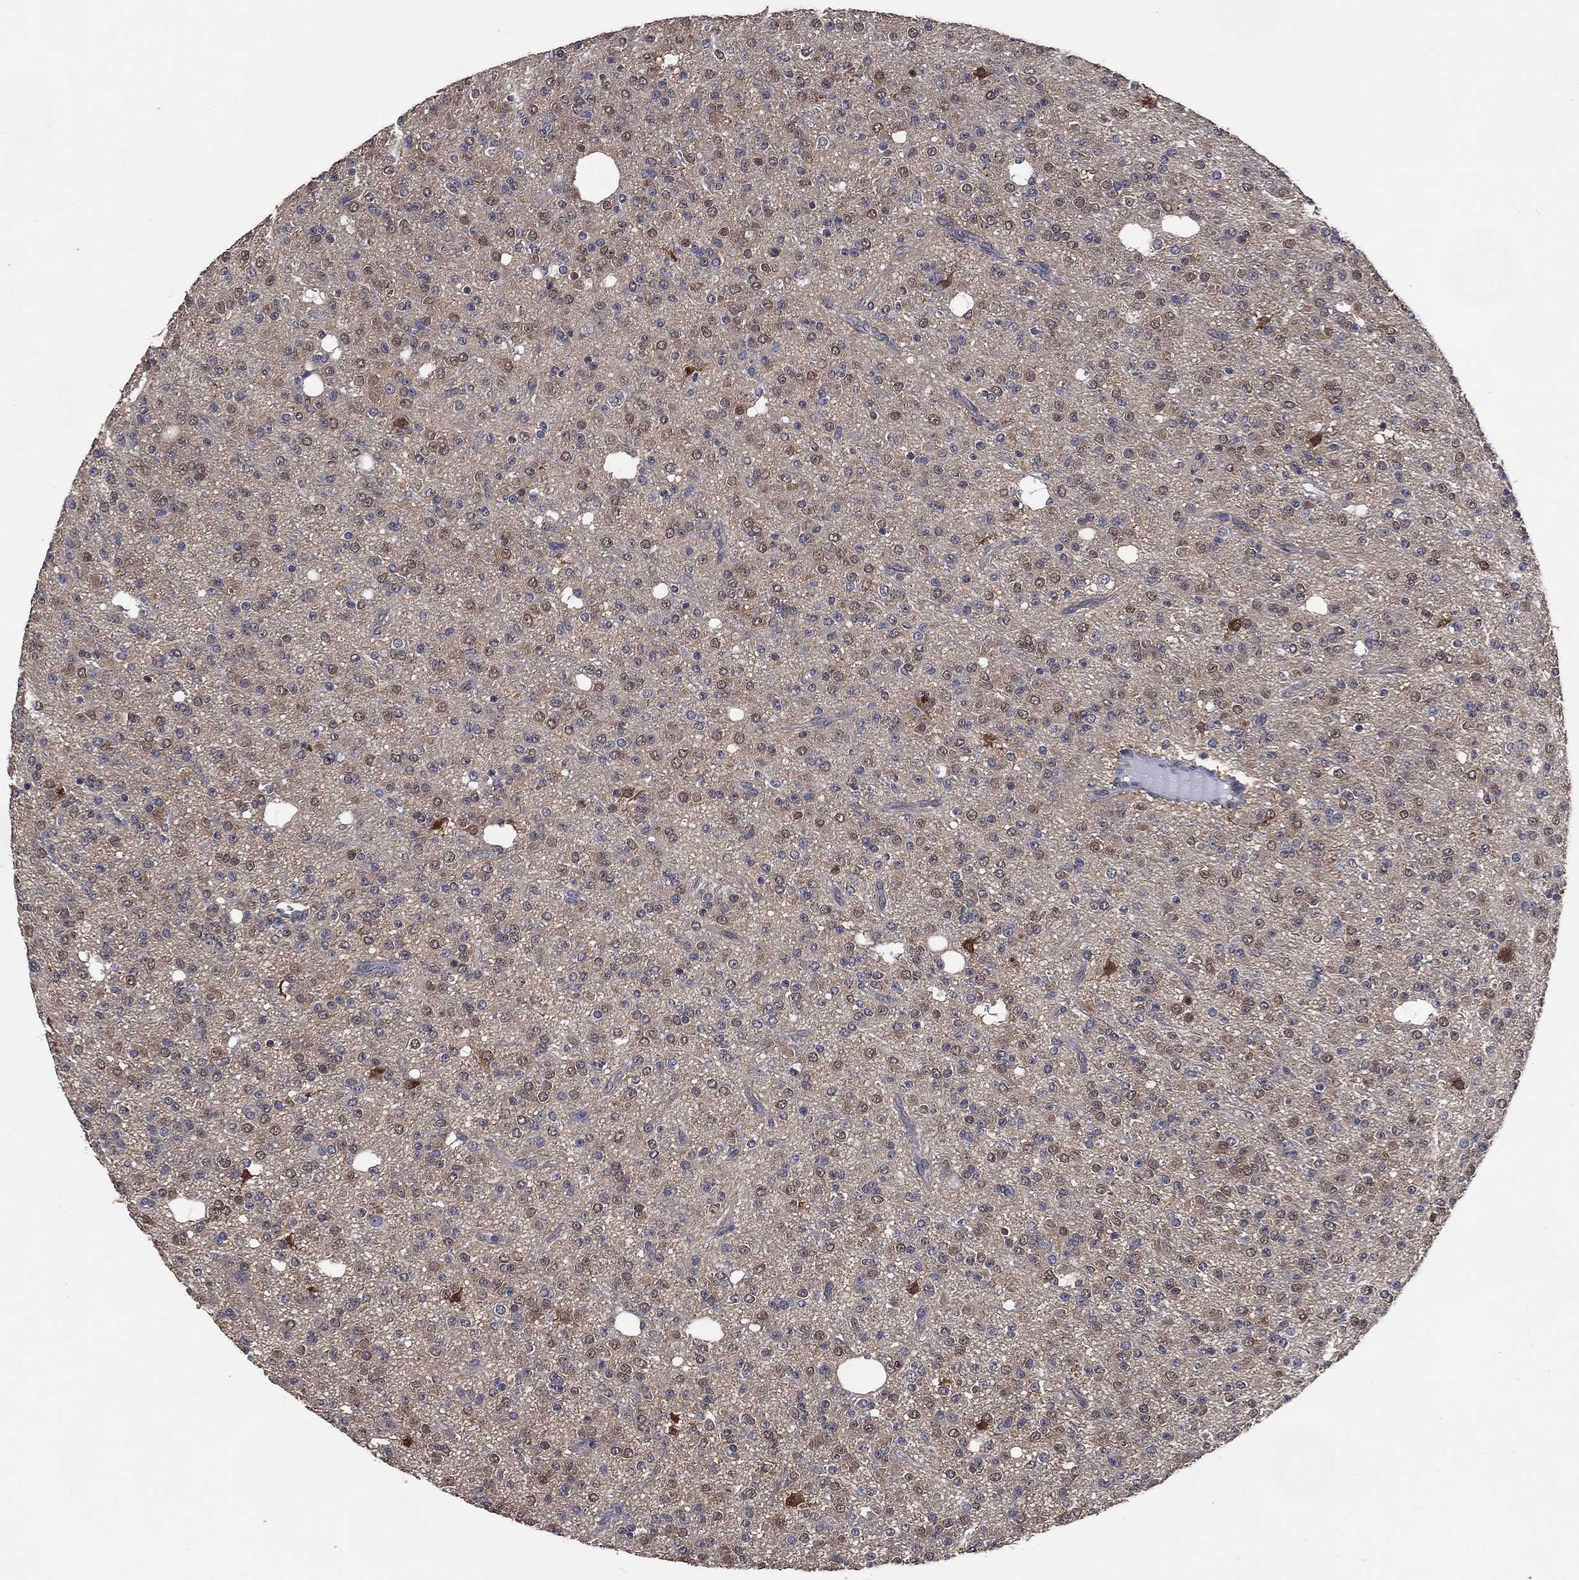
{"staining": {"intensity": "weak", "quantity": "<25%", "location": "cytoplasmic/membranous"}, "tissue": "glioma", "cell_type": "Tumor cells", "image_type": "cancer", "snomed": [{"axis": "morphology", "description": "Glioma, malignant, Low grade"}, {"axis": "topography", "description": "Brain"}], "caption": "The histopathology image demonstrates no staining of tumor cells in malignant glioma (low-grade).", "gene": "AK1", "patient": {"sex": "male", "age": 27}}